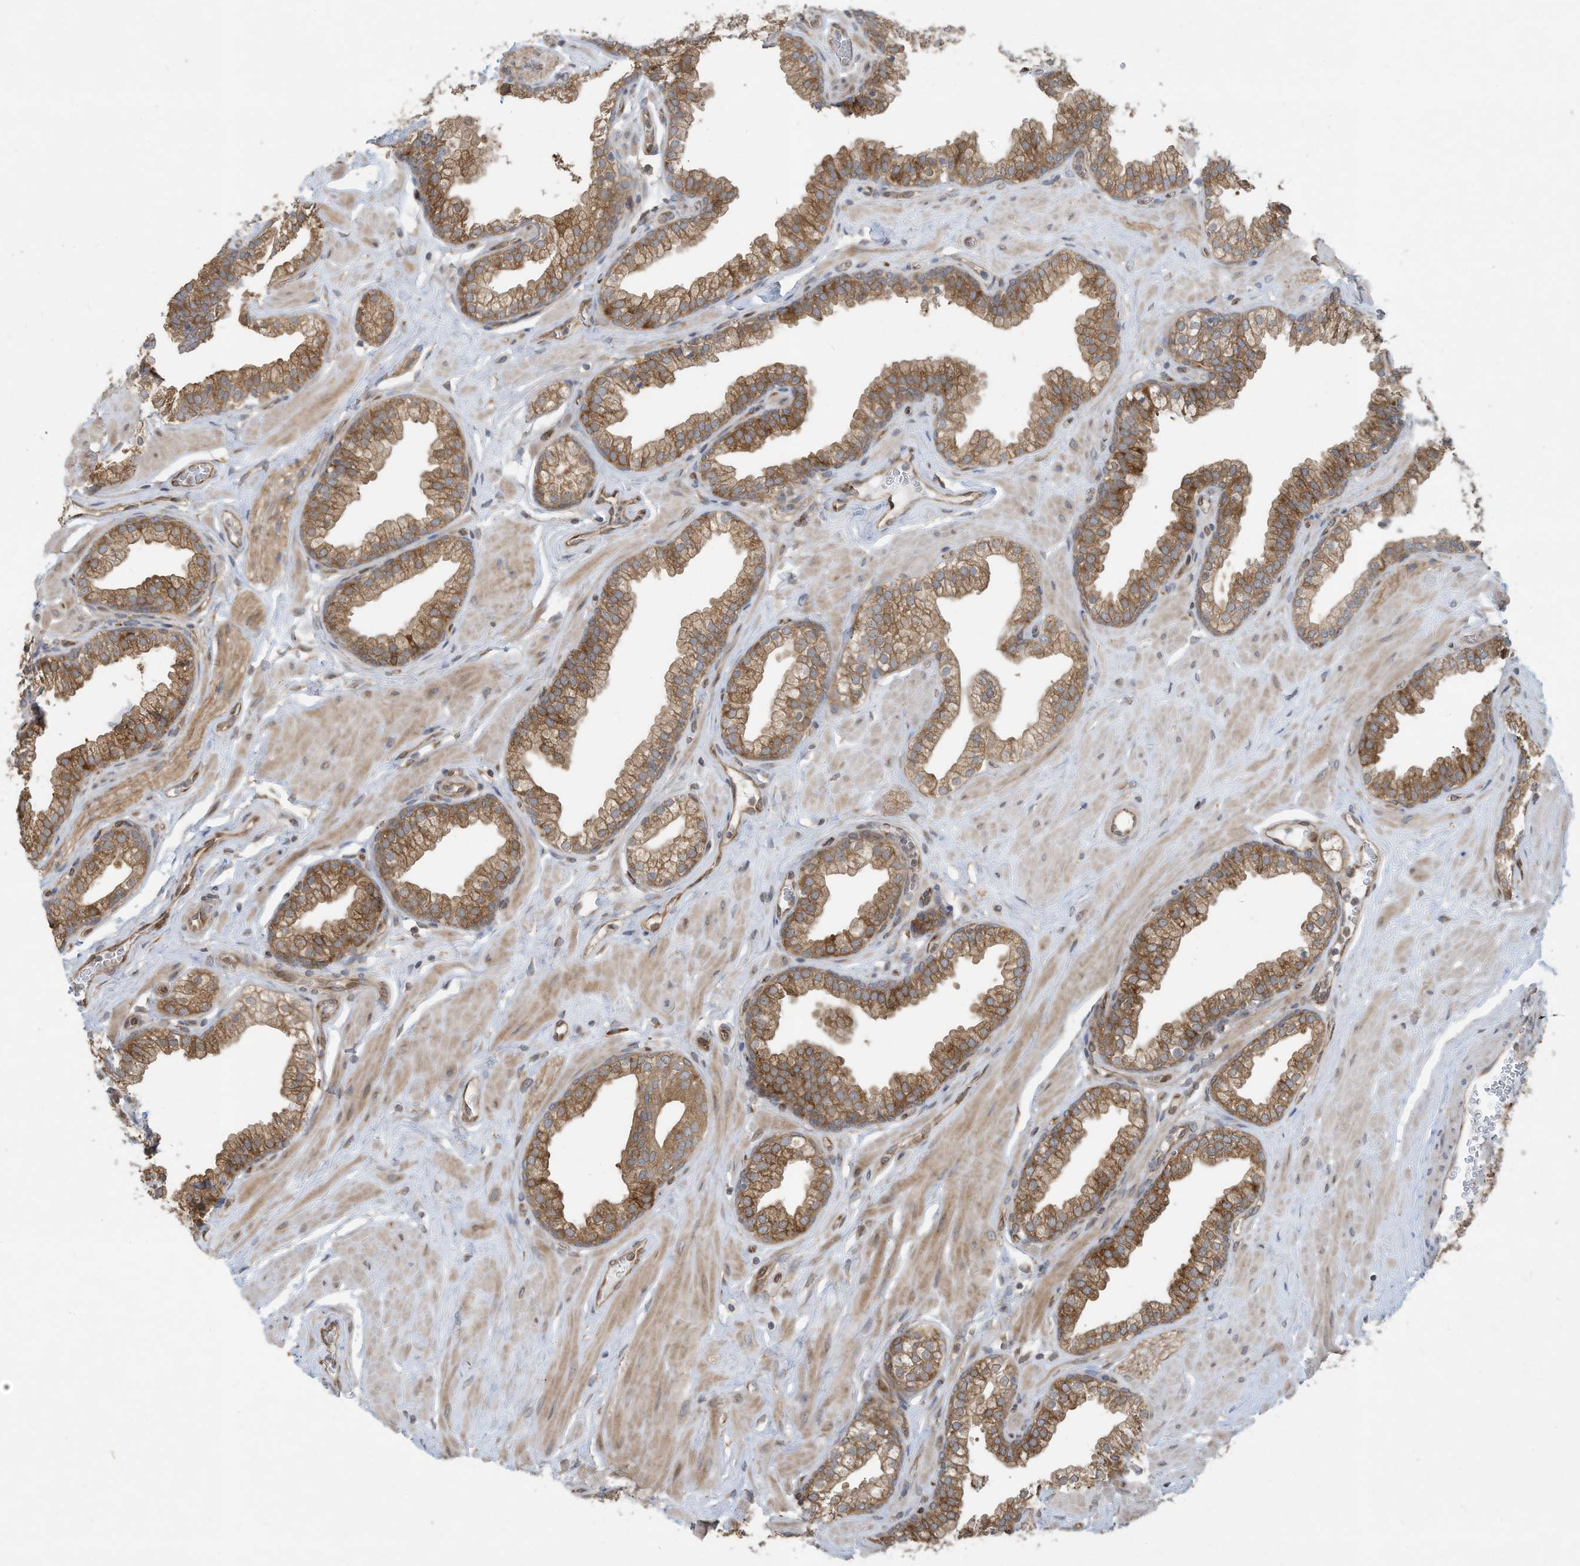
{"staining": {"intensity": "moderate", "quantity": ">75%", "location": "cytoplasmic/membranous"}, "tissue": "prostate", "cell_type": "Glandular cells", "image_type": "normal", "snomed": [{"axis": "morphology", "description": "Normal tissue, NOS"}, {"axis": "morphology", "description": "Urothelial carcinoma, Low grade"}, {"axis": "topography", "description": "Urinary bladder"}, {"axis": "topography", "description": "Prostate"}], "caption": "Immunohistochemical staining of benign prostate shows moderate cytoplasmic/membranous protein expression in about >75% of glandular cells. (DAB (3,3'-diaminobenzidine) = brown stain, brightfield microscopy at high magnification).", "gene": "USE1", "patient": {"sex": "male", "age": 60}}